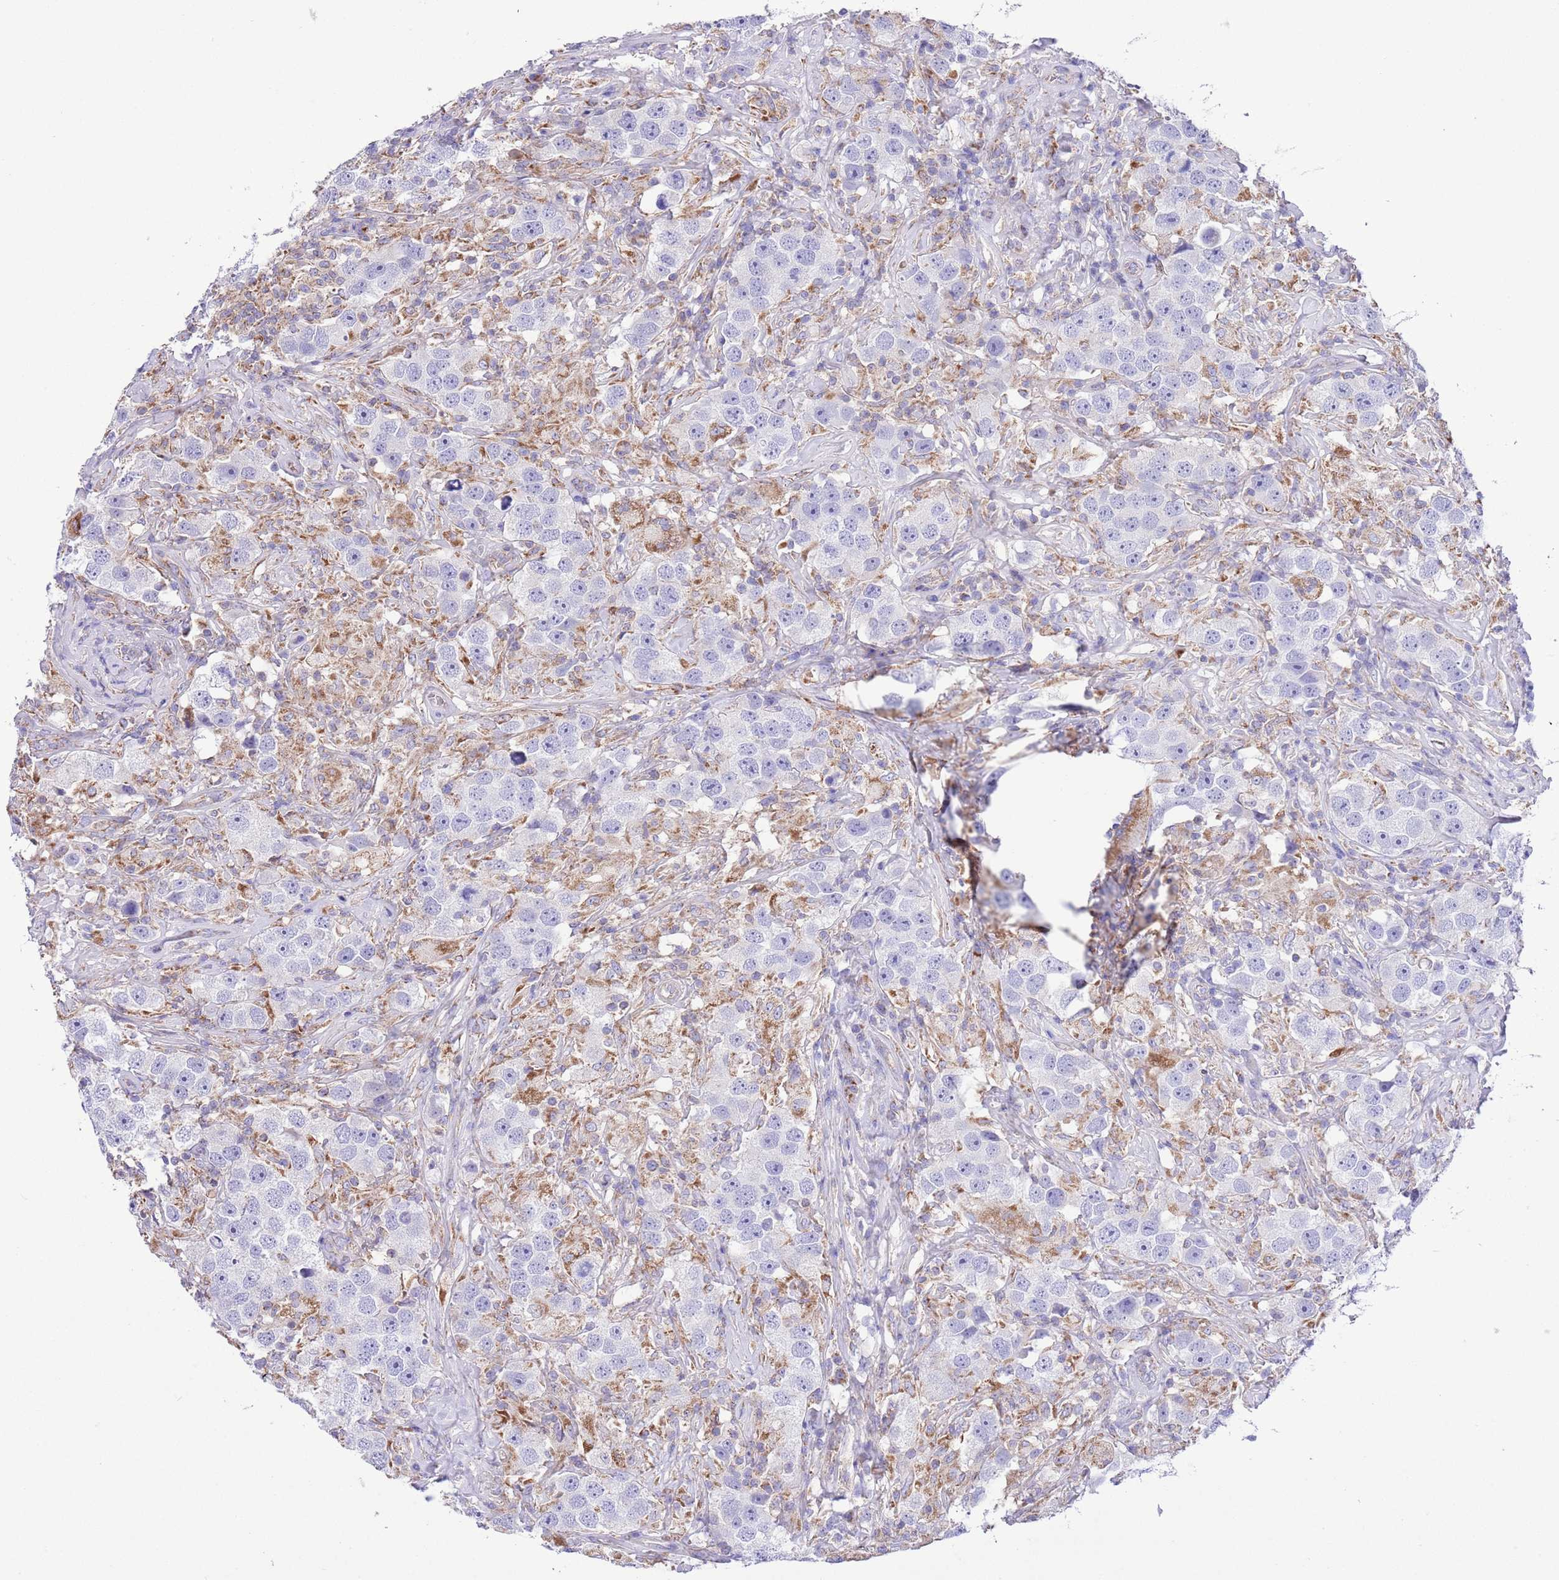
{"staining": {"intensity": "negative", "quantity": "none", "location": "none"}, "tissue": "testis cancer", "cell_type": "Tumor cells", "image_type": "cancer", "snomed": [{"axis": "morphology", "description": "Seminoma, NOS"}, {"axis": "topography", "description": "Testis"}], "caption": "A photomicrograph of testis cancer (seminoma) stained for a protein shows no brown staining in tumor cells. (DAB immunohistochemistry (IHC) with hematoxylin counter stain).", "gene": "SS18L2", "patient": {"sex": "male", "age": 49}}